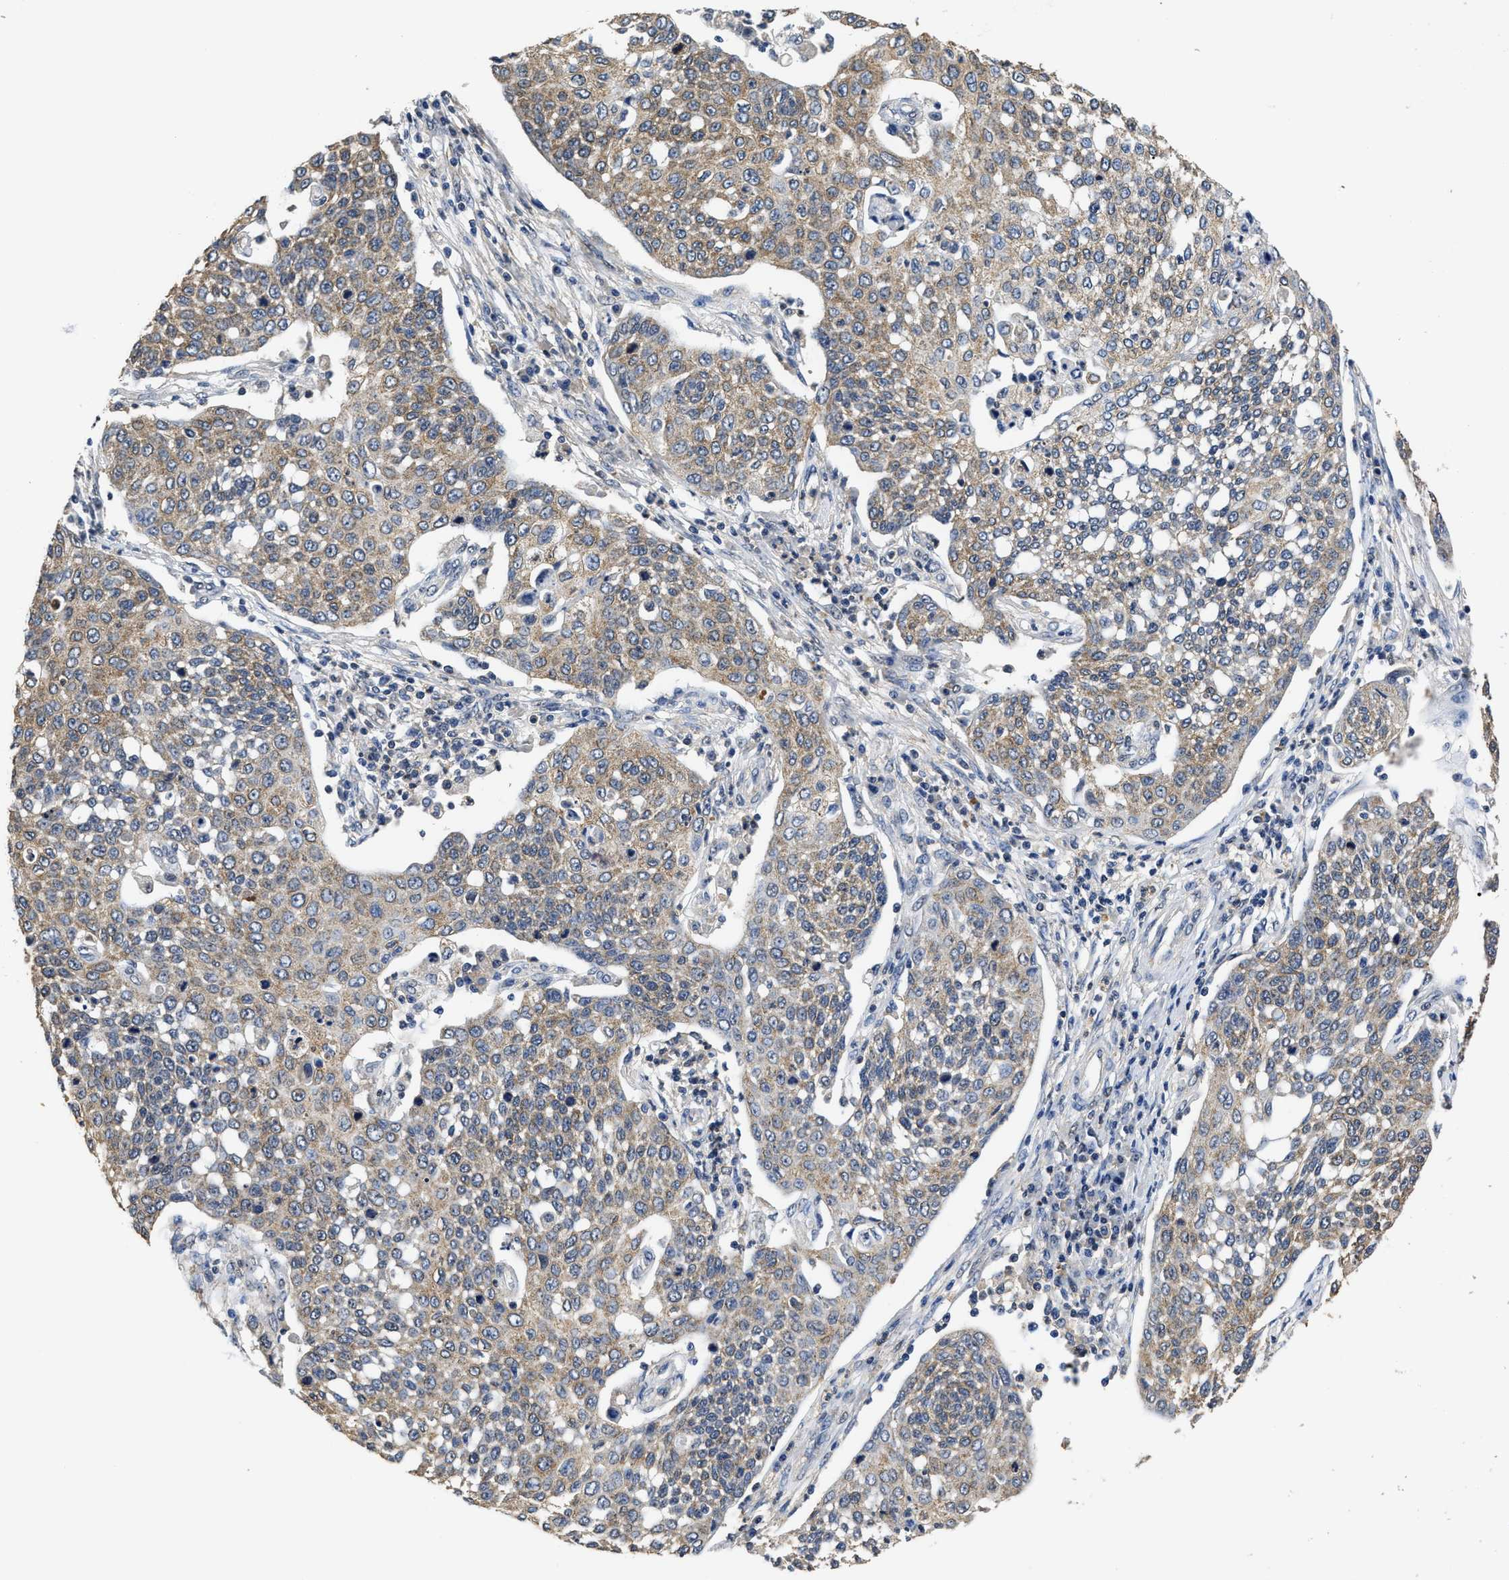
{"staining": {"intensity": "weak", "quantity": "25%-75%", "location": "cytoplasmic/membranous"}, "tissue": "cervical cancer", "cell_type": "Tumor cells", "image_type": "cancer", "snomed": [{"axis": "morphology", "description": "Squamous cell carcinoma, NOS"}, {"axis": "topography", "description": "Cervix"}], "caption": "Immunohistochemistry micrograph of neoplastic tissue: cervical squamous cell carcinoma stained using immunohistochemistry shows low levels of weak protein expression localized specifically in the cytoplasmic/membranous of tumor cells, appearing as a cytoplasmic/membranous brown color.", "gene": "CTNNA1", "patient": {"sex": "female", "age": 34}}